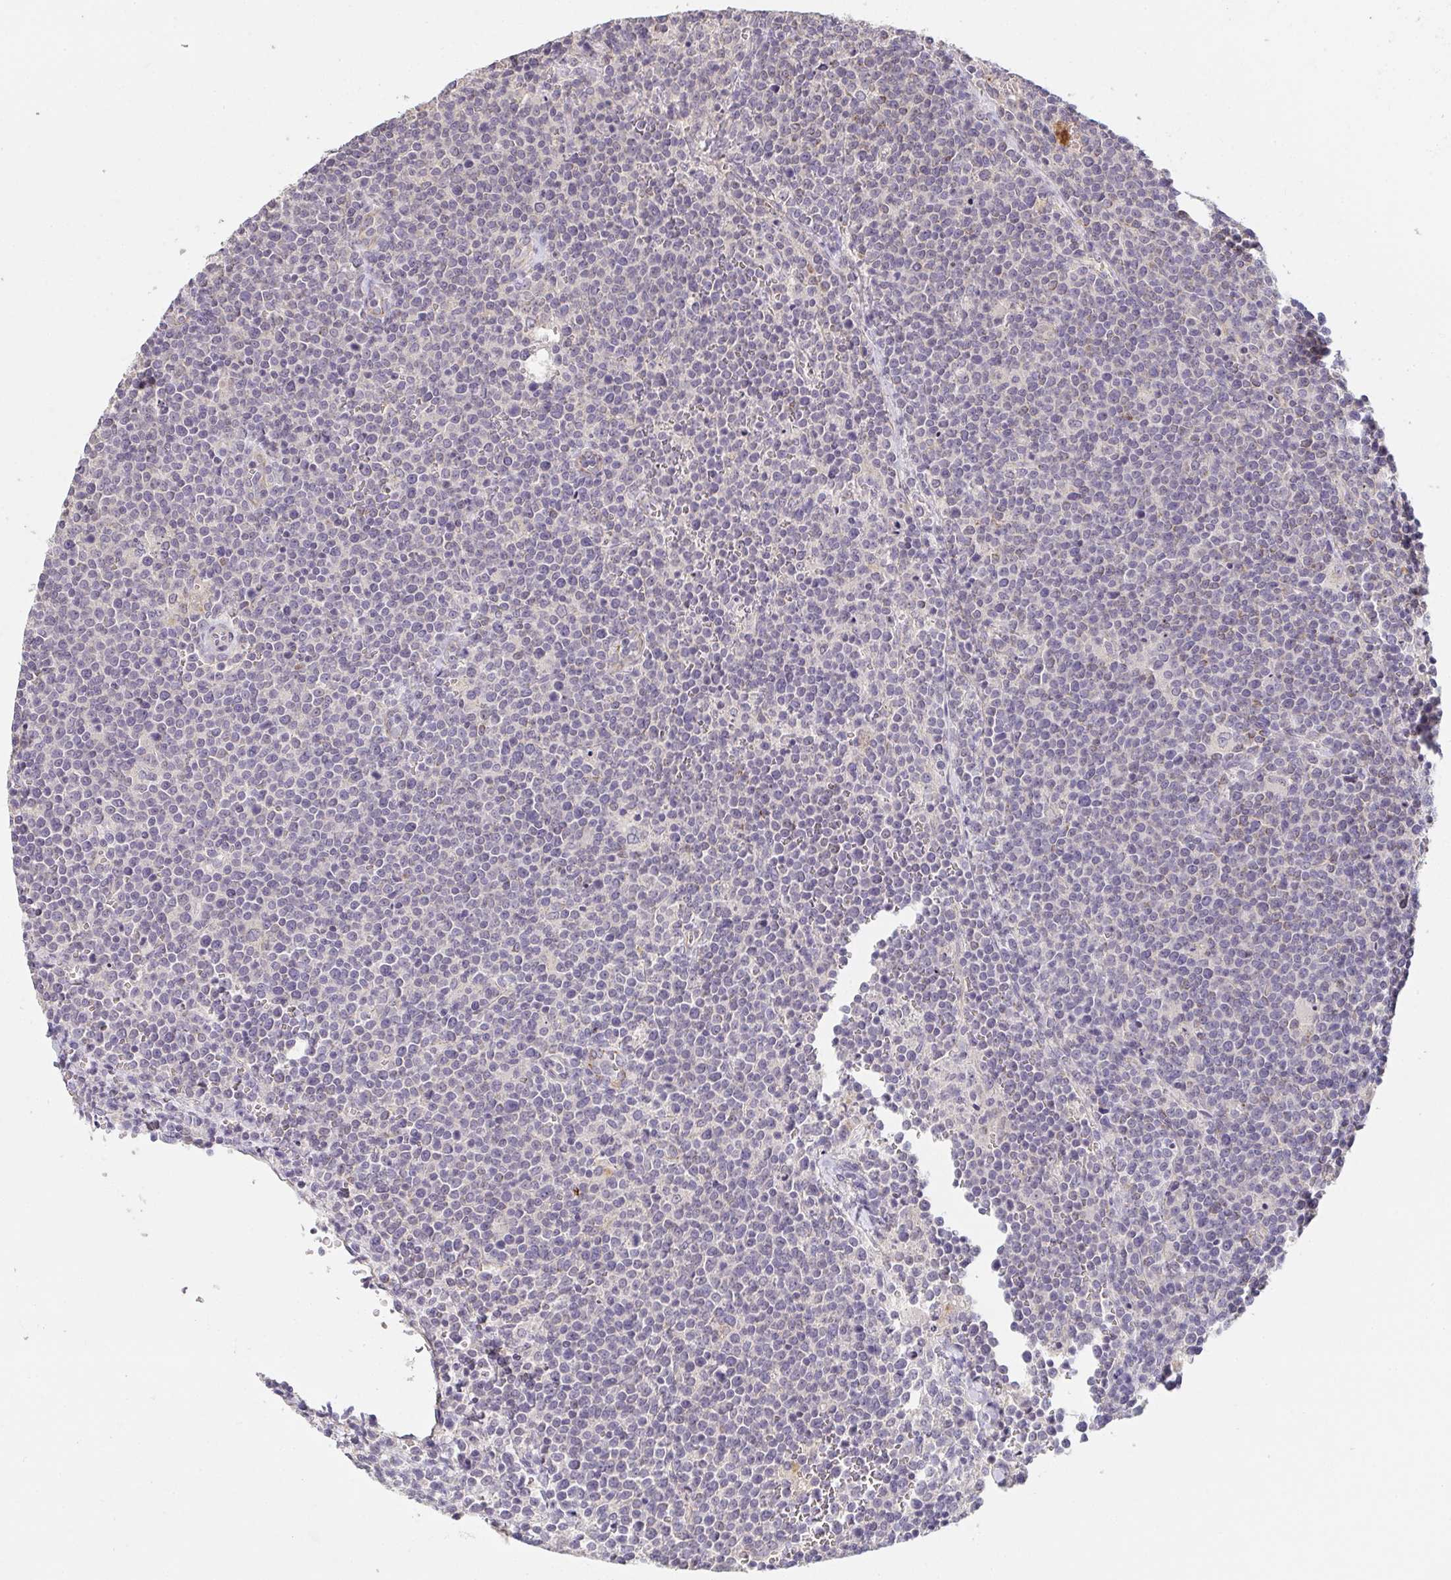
{"staining": {"intensity": "negative", "quantity": "none", "location": "none"}, "tissue": "lymphoma", "cell_type": "Tumor cells", "image_type": "cancer", "snomed": [{"axis": "morphology", "description": "Malignant lymphoma, non-Hodgkin's type, High grade"}, {"axis": "topography", "description": "Lymph node"}], "caption": "IHC photomicrograph of neoplastic tissue: lymphoma stained with DAB shows no significant protein staining in tumor cells. The staining was performed using DAB to visualize the protein expression in brown, while the nuclei were stained in blue with hematoxylin (Magnification: 20x).", "gene": "TMEM219", "patient": {"sex": "male", "age": 61}}